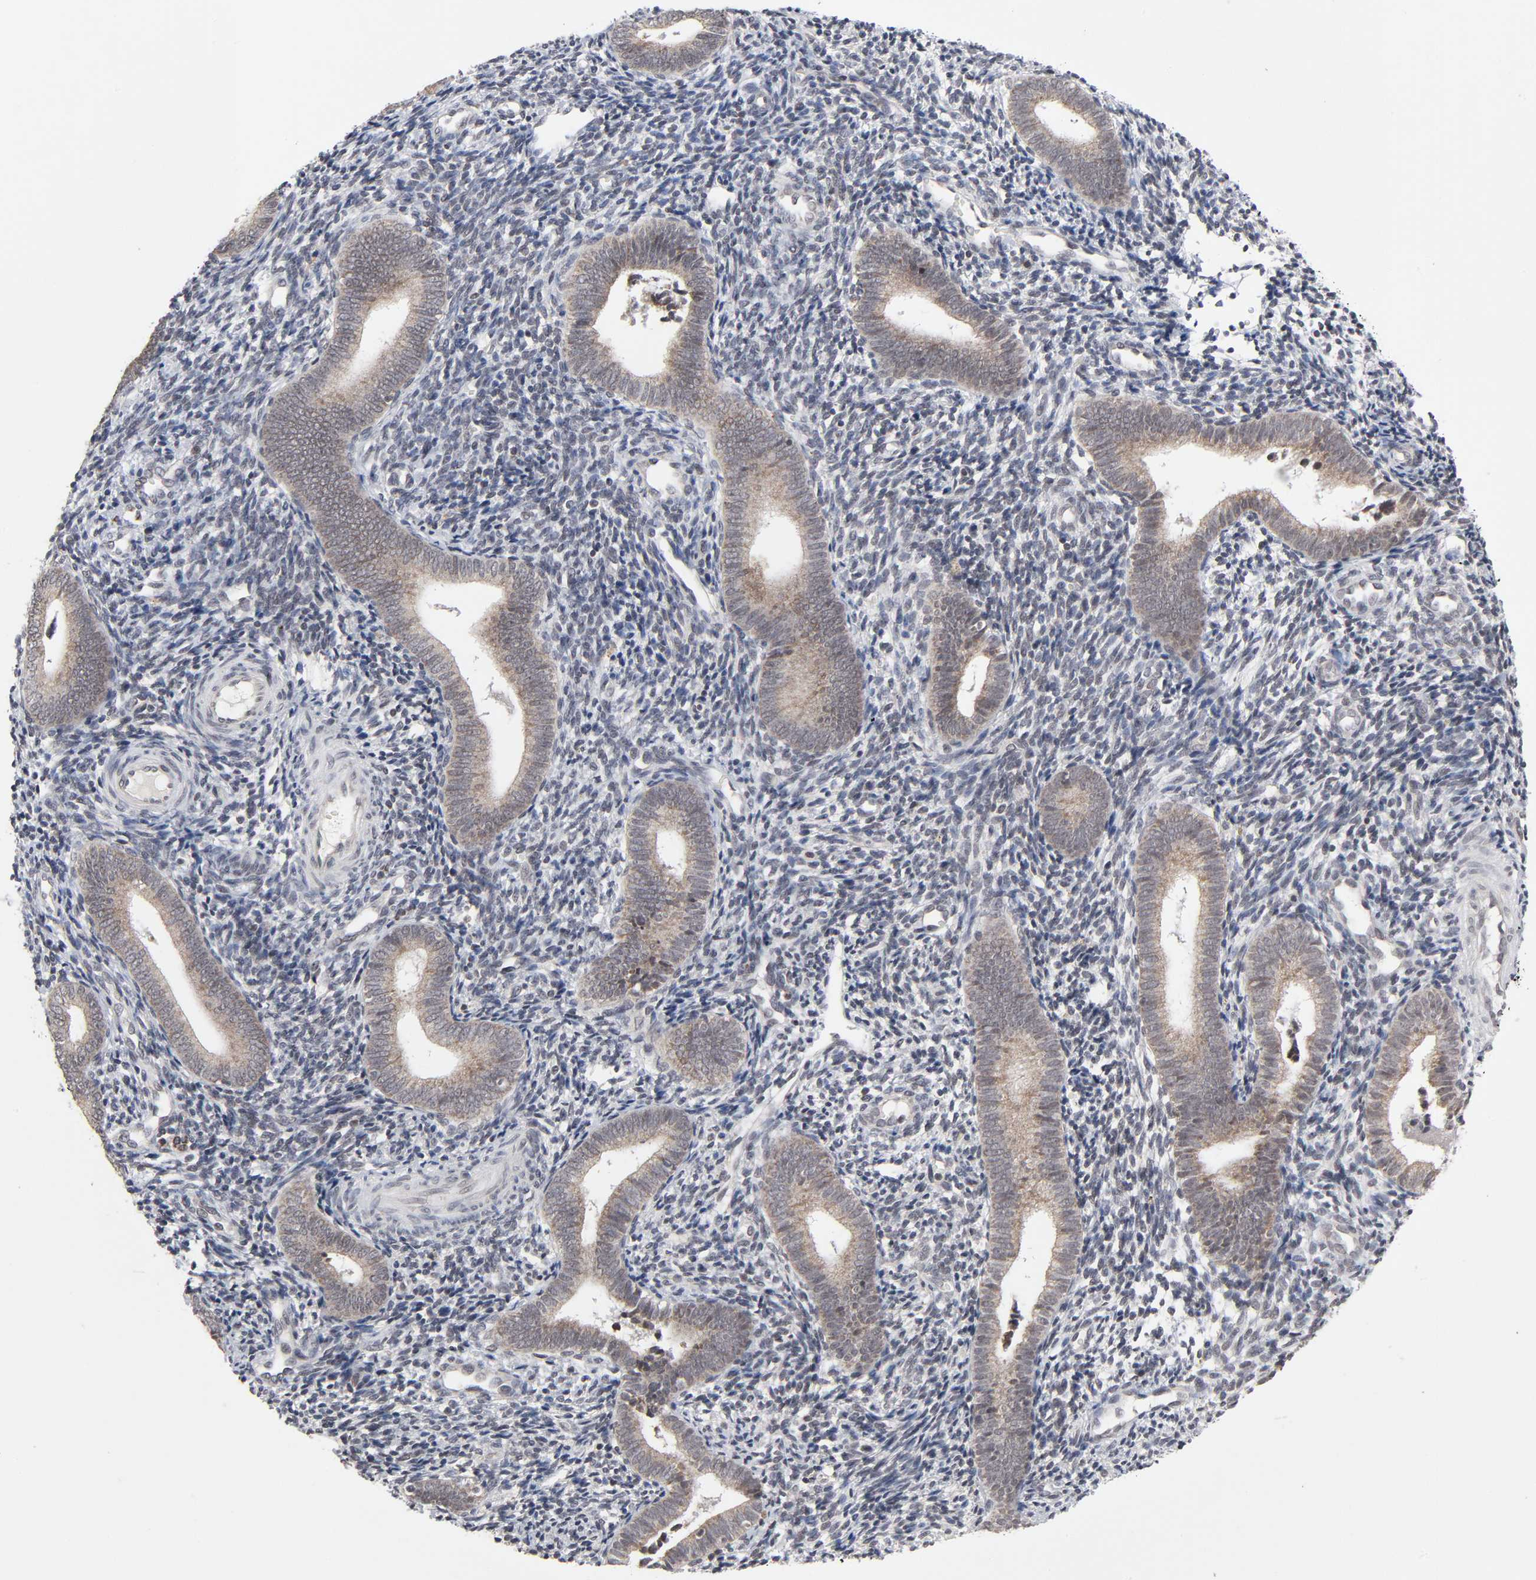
{"staining": {"intensity": "weak", "quantity": "<25%", "location": "cytoplasmic/membranous"}, "tissue": "endometrium", "cell_type": "Cells in endometrial stroma", "image_type": "normal", "snomed": [{"axis": "morphology", "description": "Normal tissue, NOS"}, {"axis": "topography", "description": "Uterus"}, {"axis": "topography", "description": "Endometrium"}], "caption": "High power microscopy histopathology image of an immunohistochemistry (IHC) image of benign endometrium, revealing no significant expression in cells in endometrial stroma.", "gene": "AUH", "patient": {"sex": "female", "age": 33}}